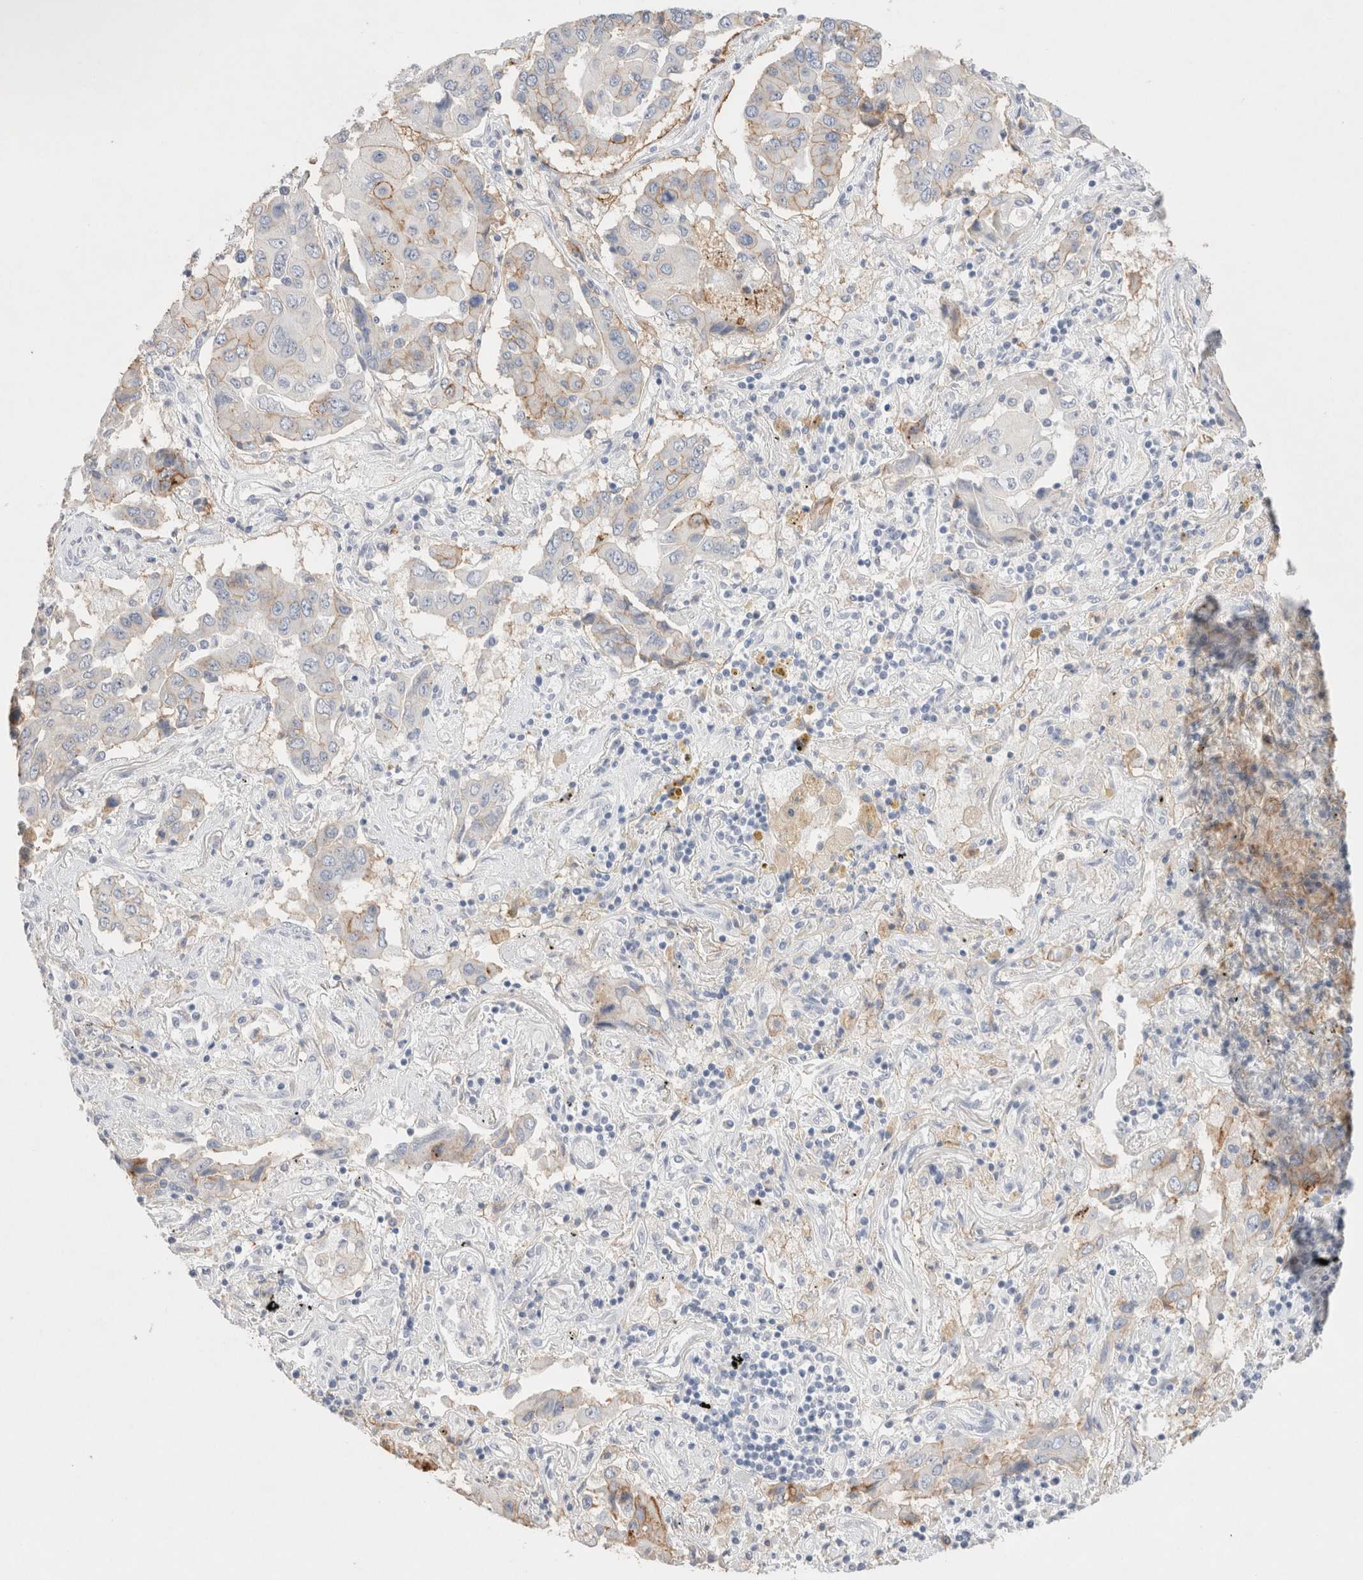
{"staining": {"intensity": "moderate", "quantity": "25%-75%", "location": "cytoplasmic/membranous"}, "tissue": "lung cancer", "cell_type": "Tumor cells", "image_type": "cancer", "snomed": [{"axis": "morphology", "description": "Adenocarcinoma, NOS"}, {"axis": "topography", "description": "Lung"}], "caption": "Lung cancer stained with IHC displays moderate cytoplasmic/membranous staining in about 25%-75% of tumor cells. (DAB = brown stain, brightfield microscopy at high magnification).", "gene": "EPCAM", "patient": {"sex": "female", "age": 65}}